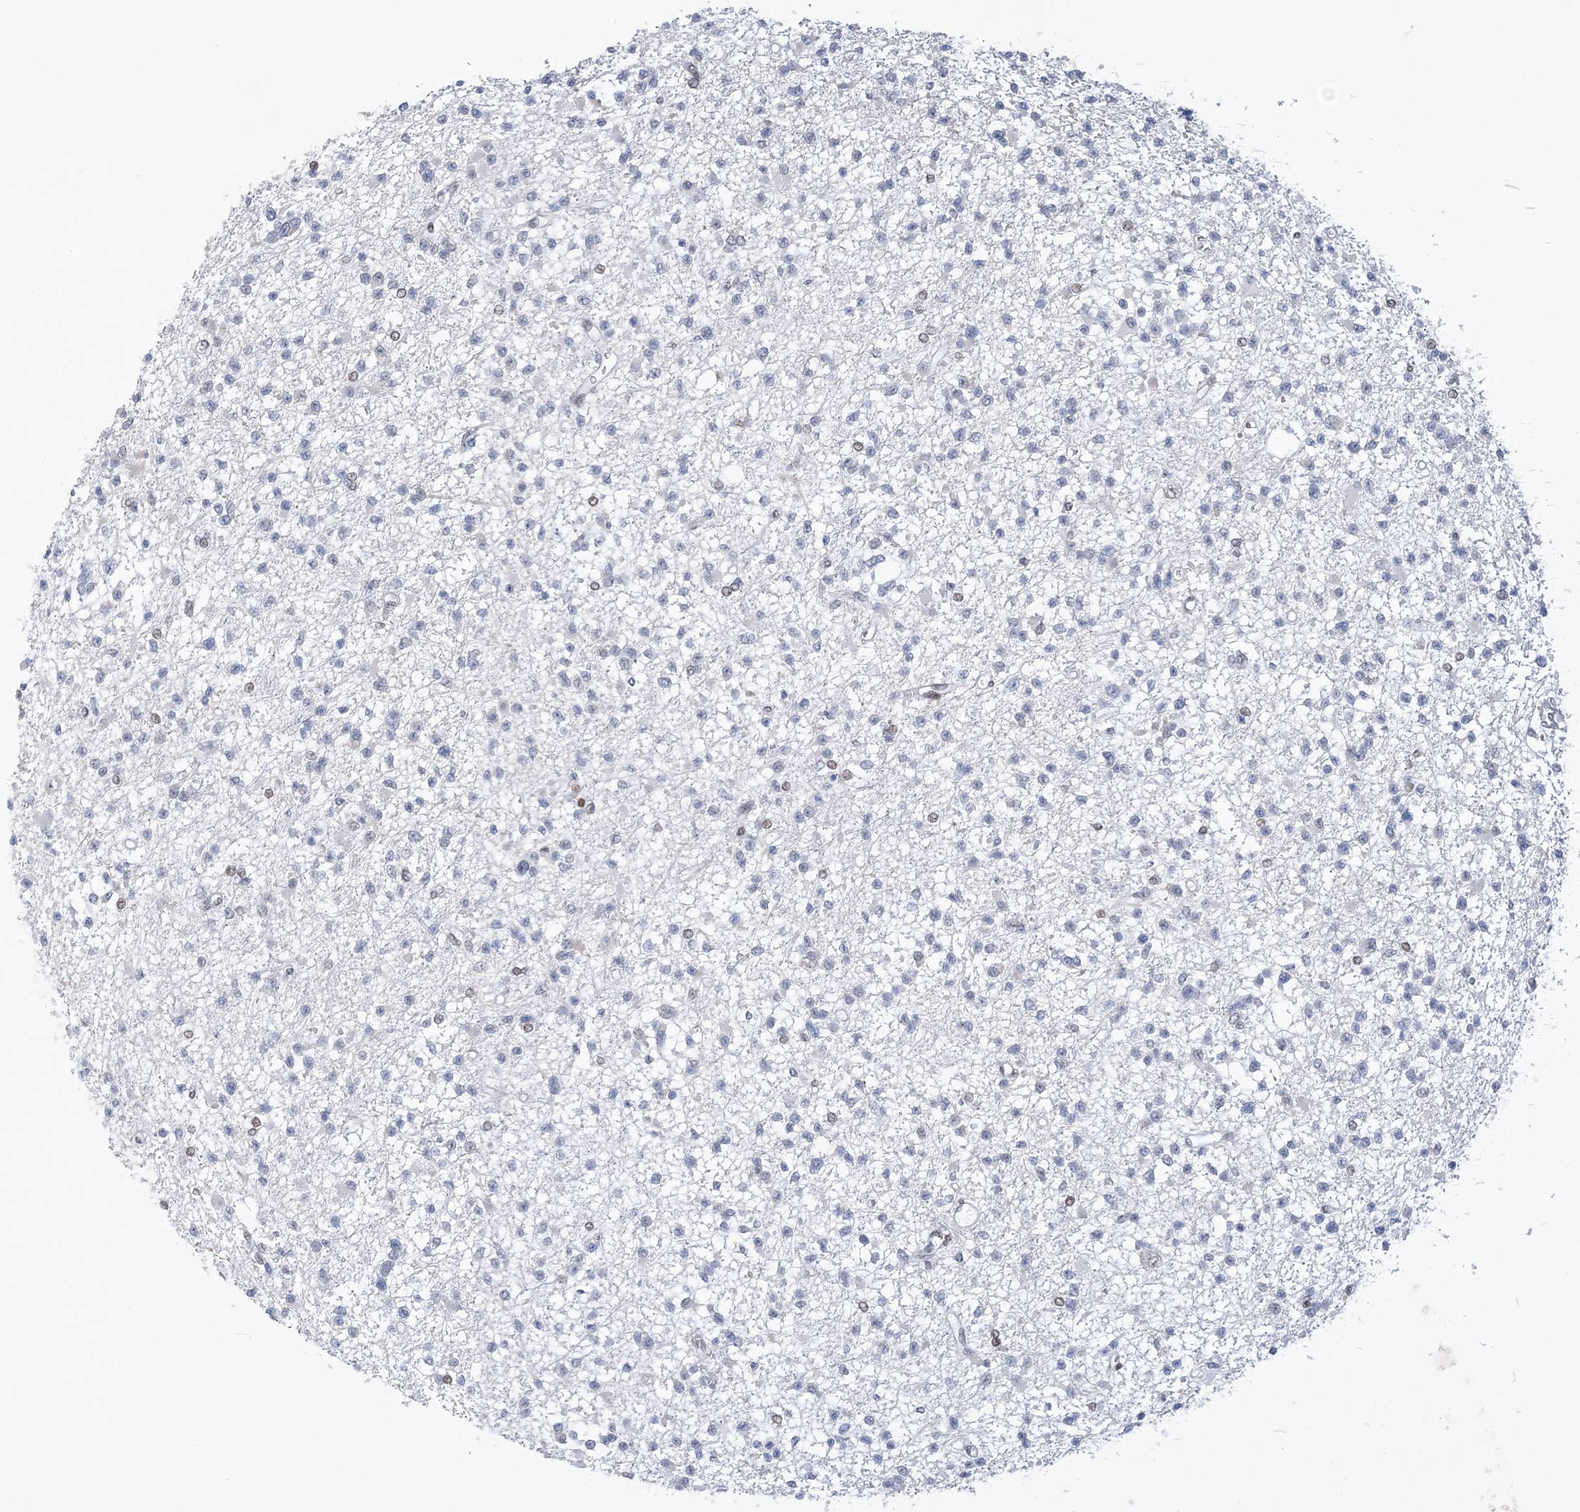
{"staining": {"intensity": "negative", "quantity": "none", "location": "none"}, "tissue": "glioma", "cell_type": "Tumor cells", "image_type": "cancer", "snomed": [{"axis": "morphology", "description": "Glioma, malignant, Low grade"}, {"axis": "topography", "description": "Brain"}], "caption": "IHC of malignant glioma (low-grade) demonstrates no positivity in tumor cells. (DAB immunohistochemistry (IHC), high magnification).", "gene": "ZBTB7A", "patient": {"sex": "female", "age": 22}}